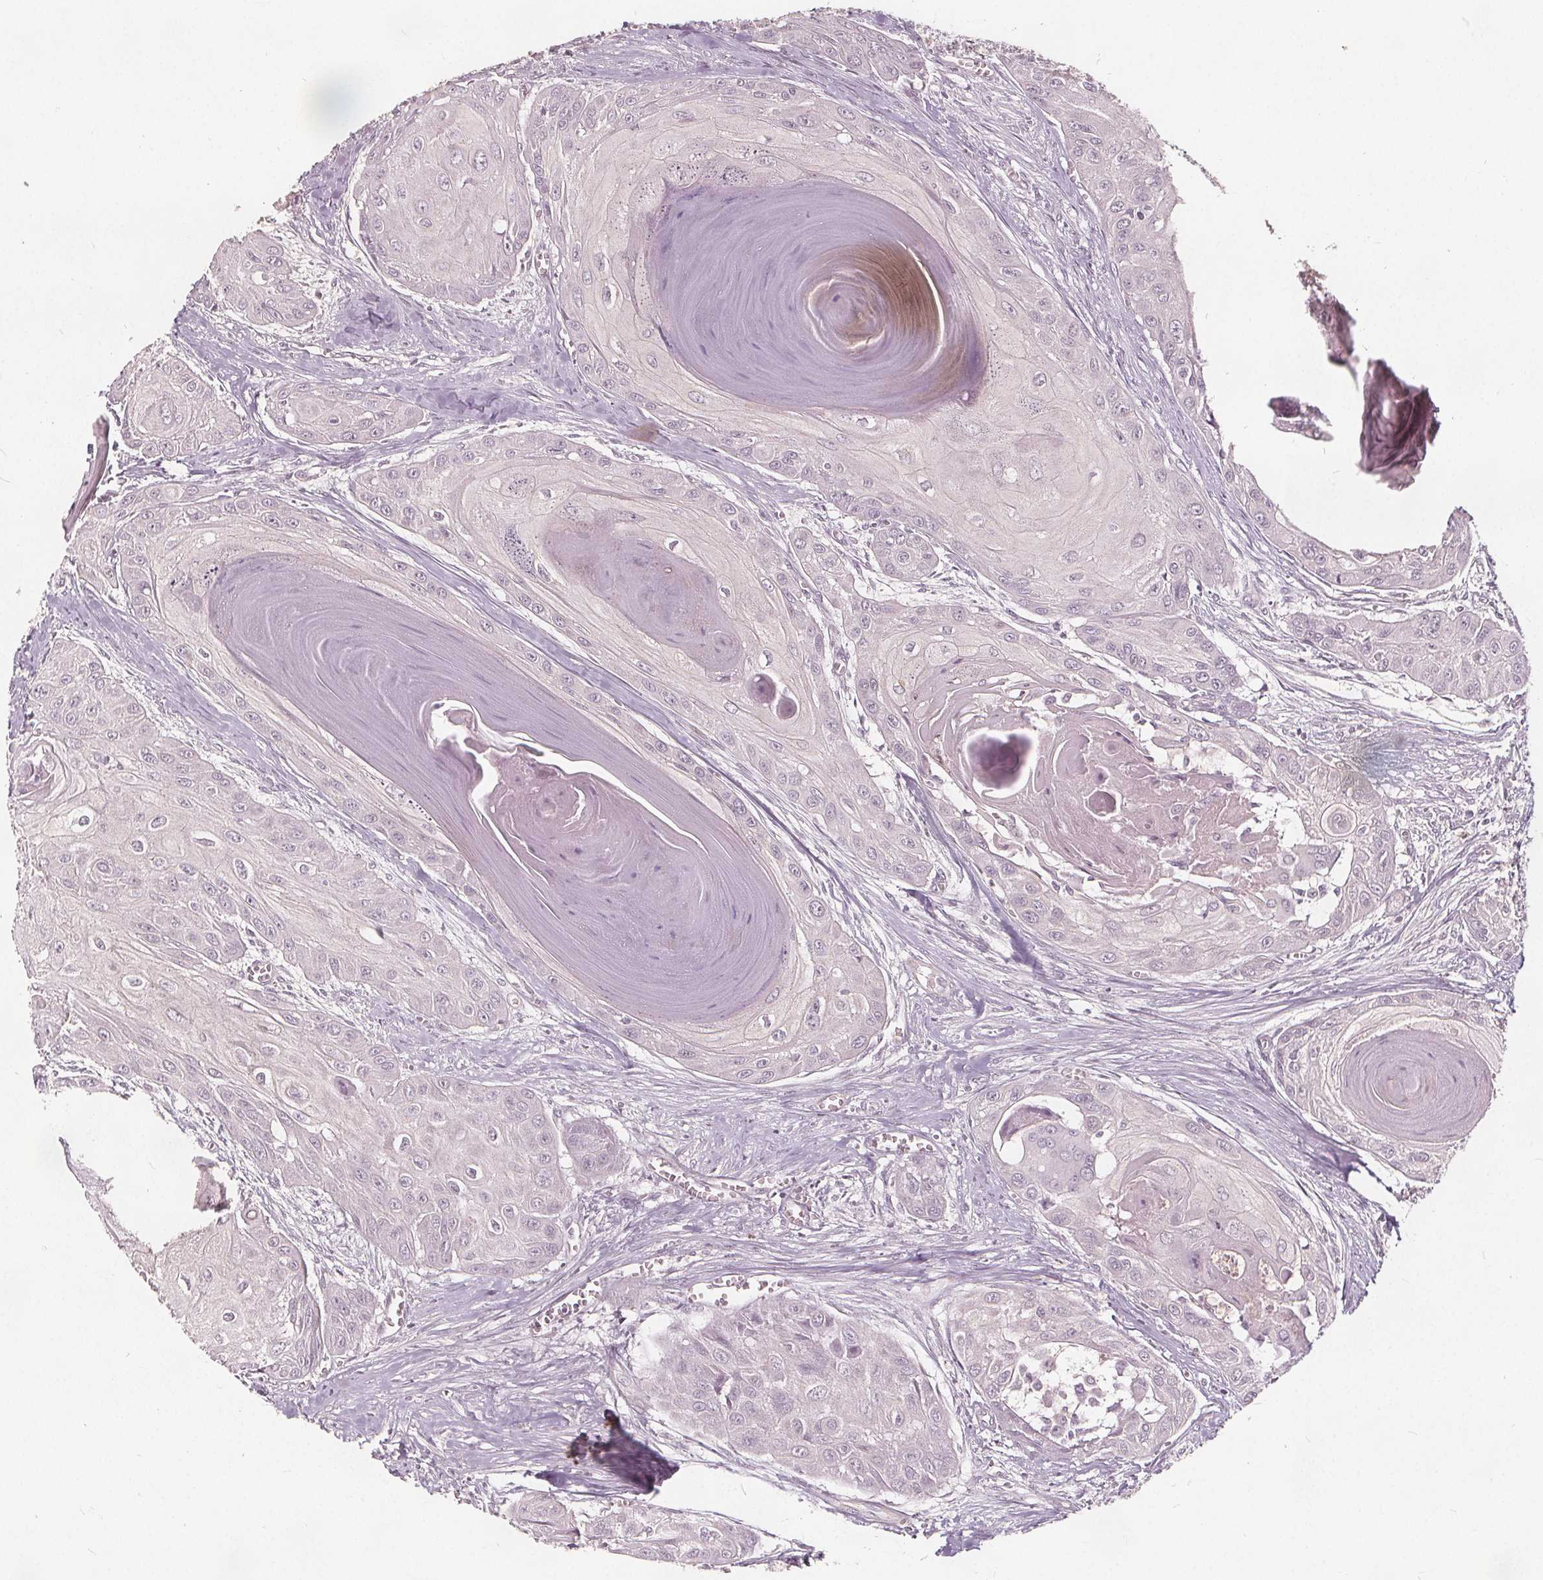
{"staining": {"intensity": "negative", "quantity": "none", "location": "none"}, "tissue": "head and neck cancer", "cell_type": "Tumor cells", "image_type": "cancer", "snomed": [{"axis": "morphology", "description": "Squamous cell carcinoma, NOS"}, {"axis": "topography", "description": "Oral tissue"}, {"axis": "topography", "description": "Head-Neck"}], "caption": "Immunohistochemical staining of human head and neck squamous cell carcinoma shows no significant positivity in tumor cells.", "gene": "PPP1CB", "patient": {"sex": "male", "age": 71}}